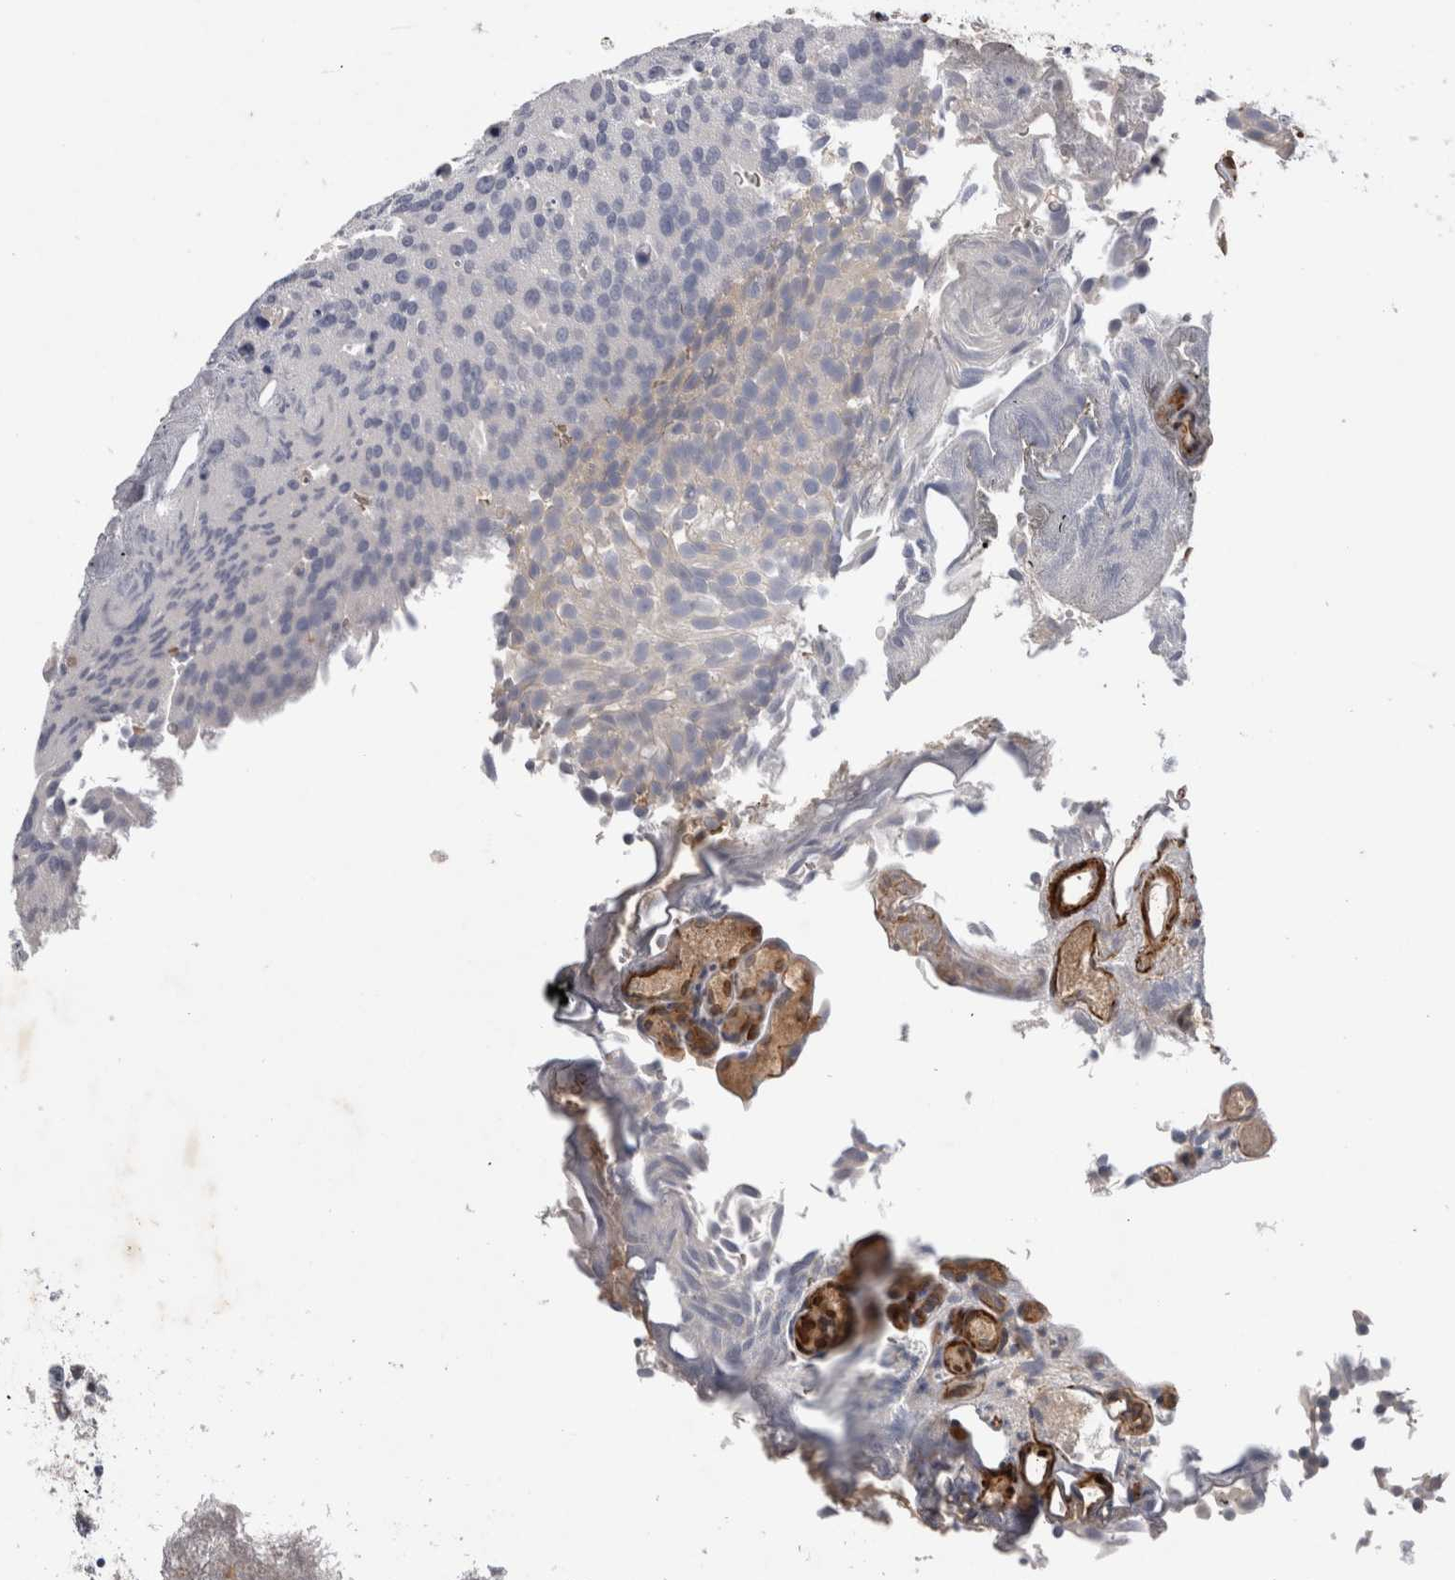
{"staining": {"intensity": "negative", "quantity": "none", "location": "none"}, "tissue": "urothelial cancer", "cell_type": "Tumor cells", "image_type": "cancer", "snomed": [{"axis": "morphology", "description": "Urothelial carcinoma, Low grade"}, {"axis": "topography", "description": "Urinary bladder"}], "caption": "Human urothelial carcinoma (low-grade) stained for a protein using IHC displays no expression in tumor cells.", "gene": "ANKFY1", "patient": {"sex": "male", "age": 78}}